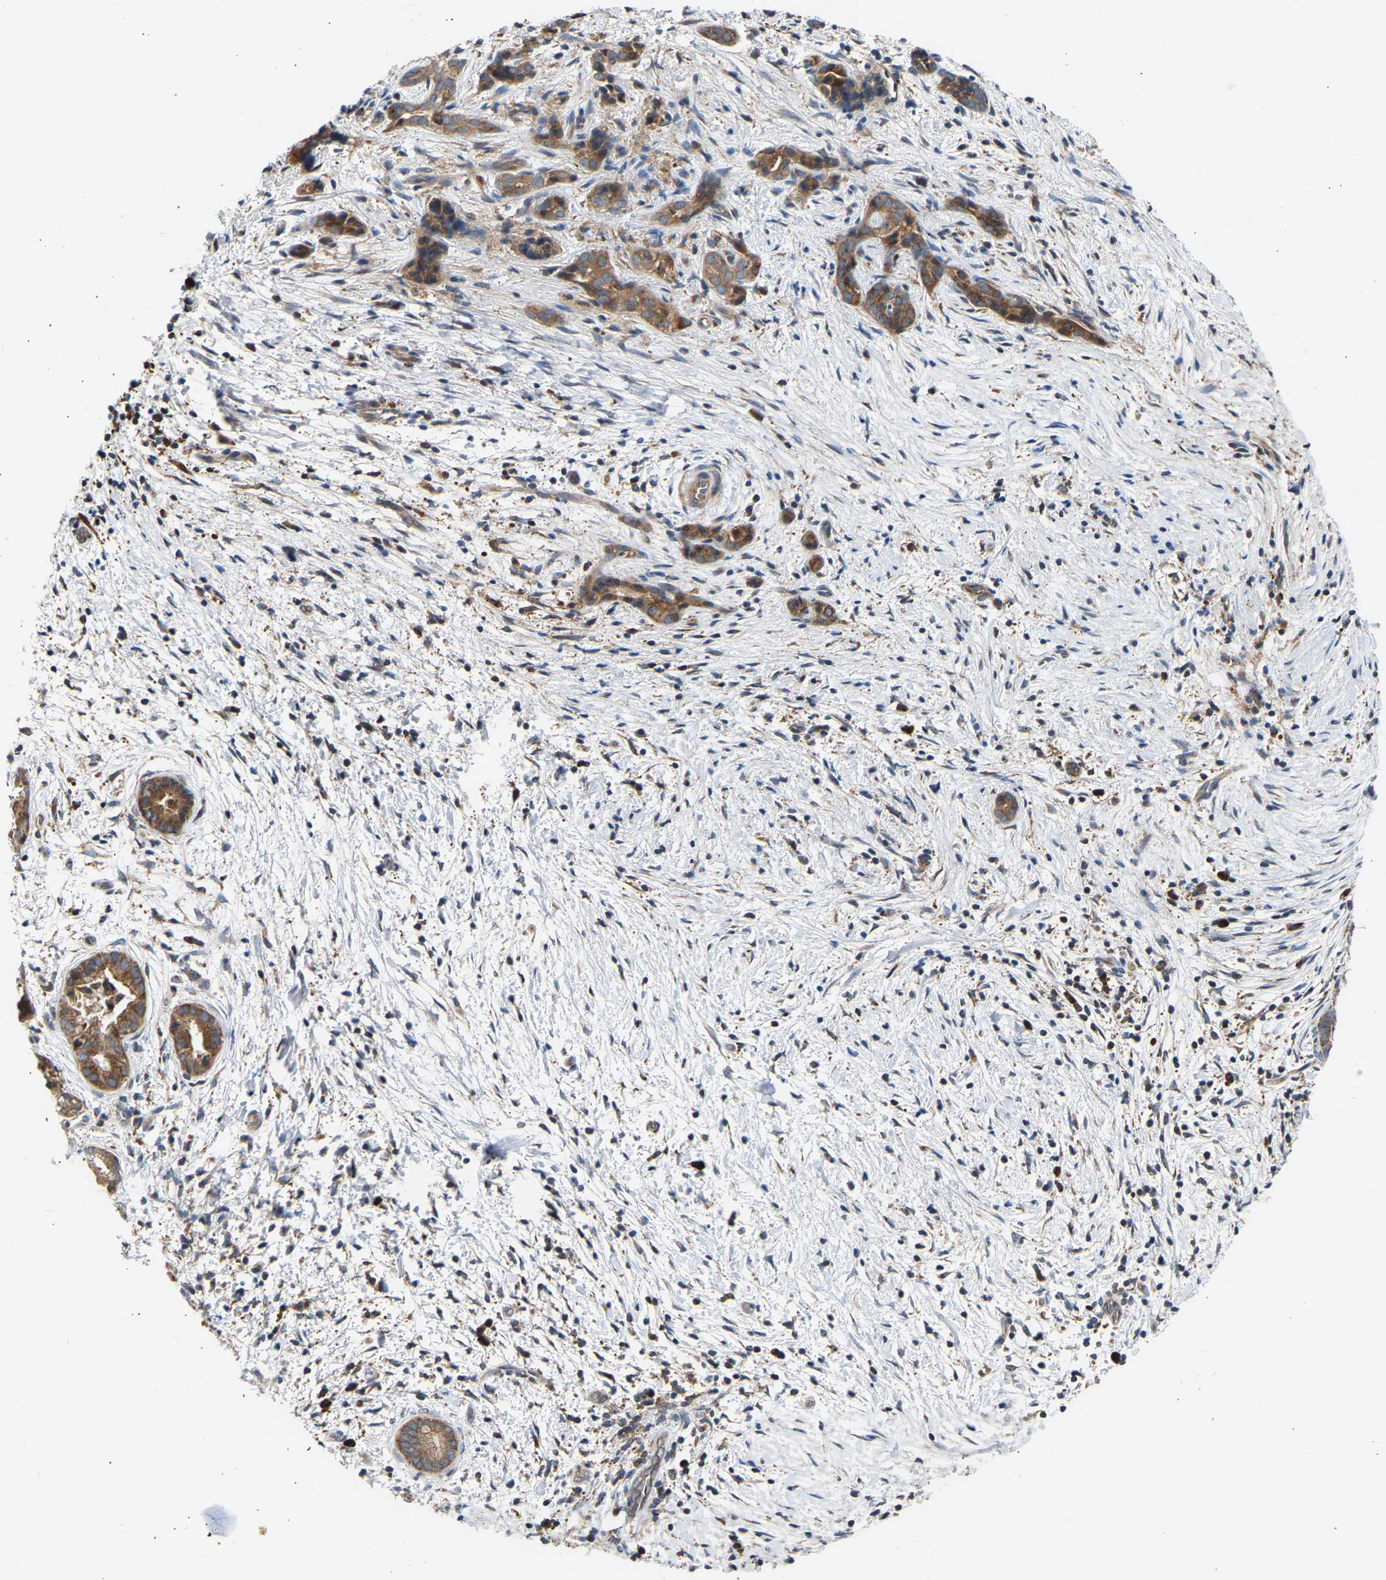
{"staining": {"intensity": "moderate", "quantity": ">75%", "location": "cytoplasmic/membranous"}, "tissue": "pancreatic cancer", "cell_type": "Tumor cells", "image_type": "cancer", "snomed": [{"axis": "morphology", "description": "Adenocarcinoma, NOS"}, {"axis": "topography", "description": "Pancreas"}], "caption": "Adenocarcinoma (pancreatic) stained with IHC exhibits moderate cytoplasmic/membranous positivity in about >75% of tumor cells. The protein is stained brown, and the nuclei are stained in blue (DAB (3,3'-diaminobenzidine) IHC with brightfield microscopy, high magnification).", "gene": "GCN1", "patient": {"sex": "female", "age": 70}}